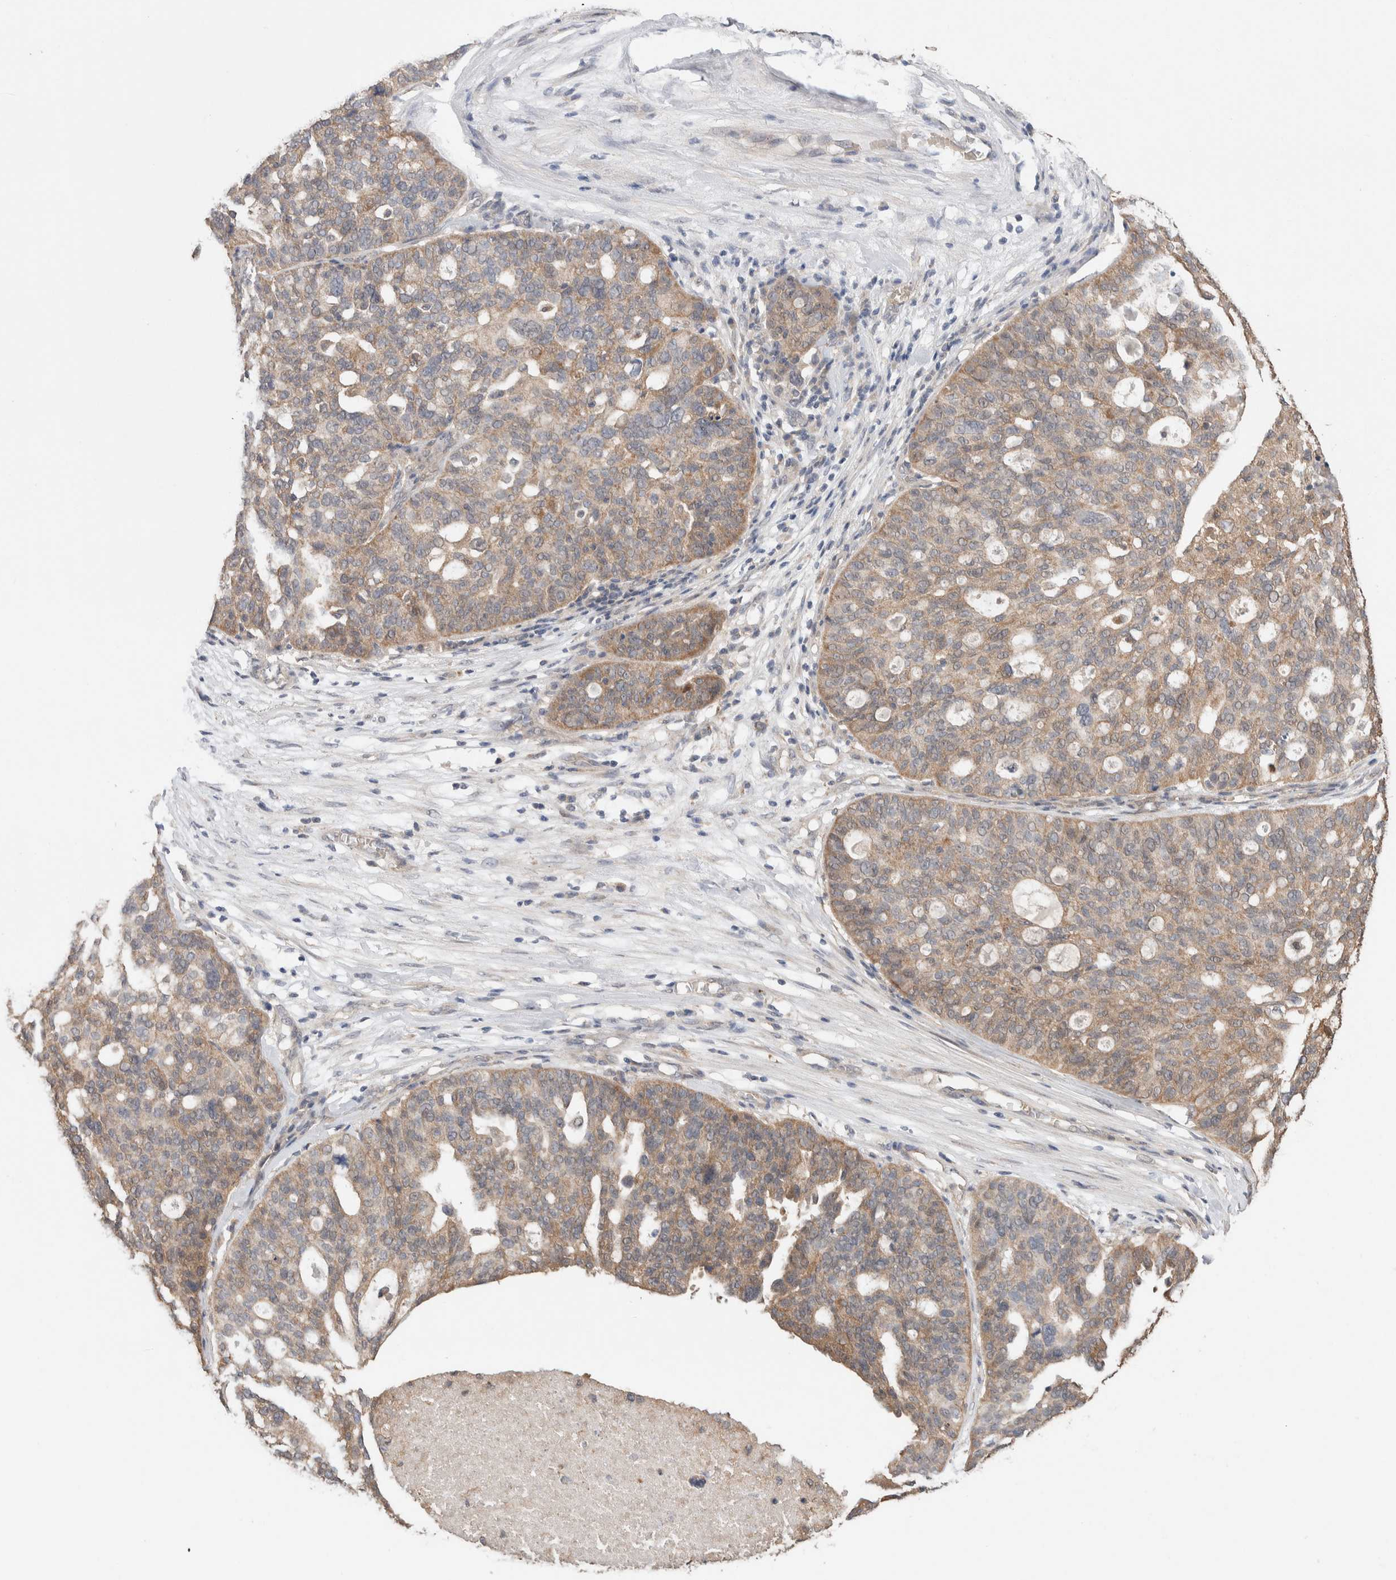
{"staining": {"intensity": "weak", "quantity": ">75%", "location": "cytoplasmic/membranous"}, "tissue": "ovarian cancer", "cell_type": "Tumor cells", "image_type": "cancer", "snomed": [{"axis": "morphology", "description": "Cystadenocarcinoma, serous, NOS"}, {"axis": "topography", "description": "Ovary"}], "caption": "A brown stain highlights weak cytoplasmic/membranous staining of a protein in serous cystadenocarcinoma (ovarian) tumor cells.", "gene": "KCNJ5", "patient": {"sex": "female", "age": 59}}